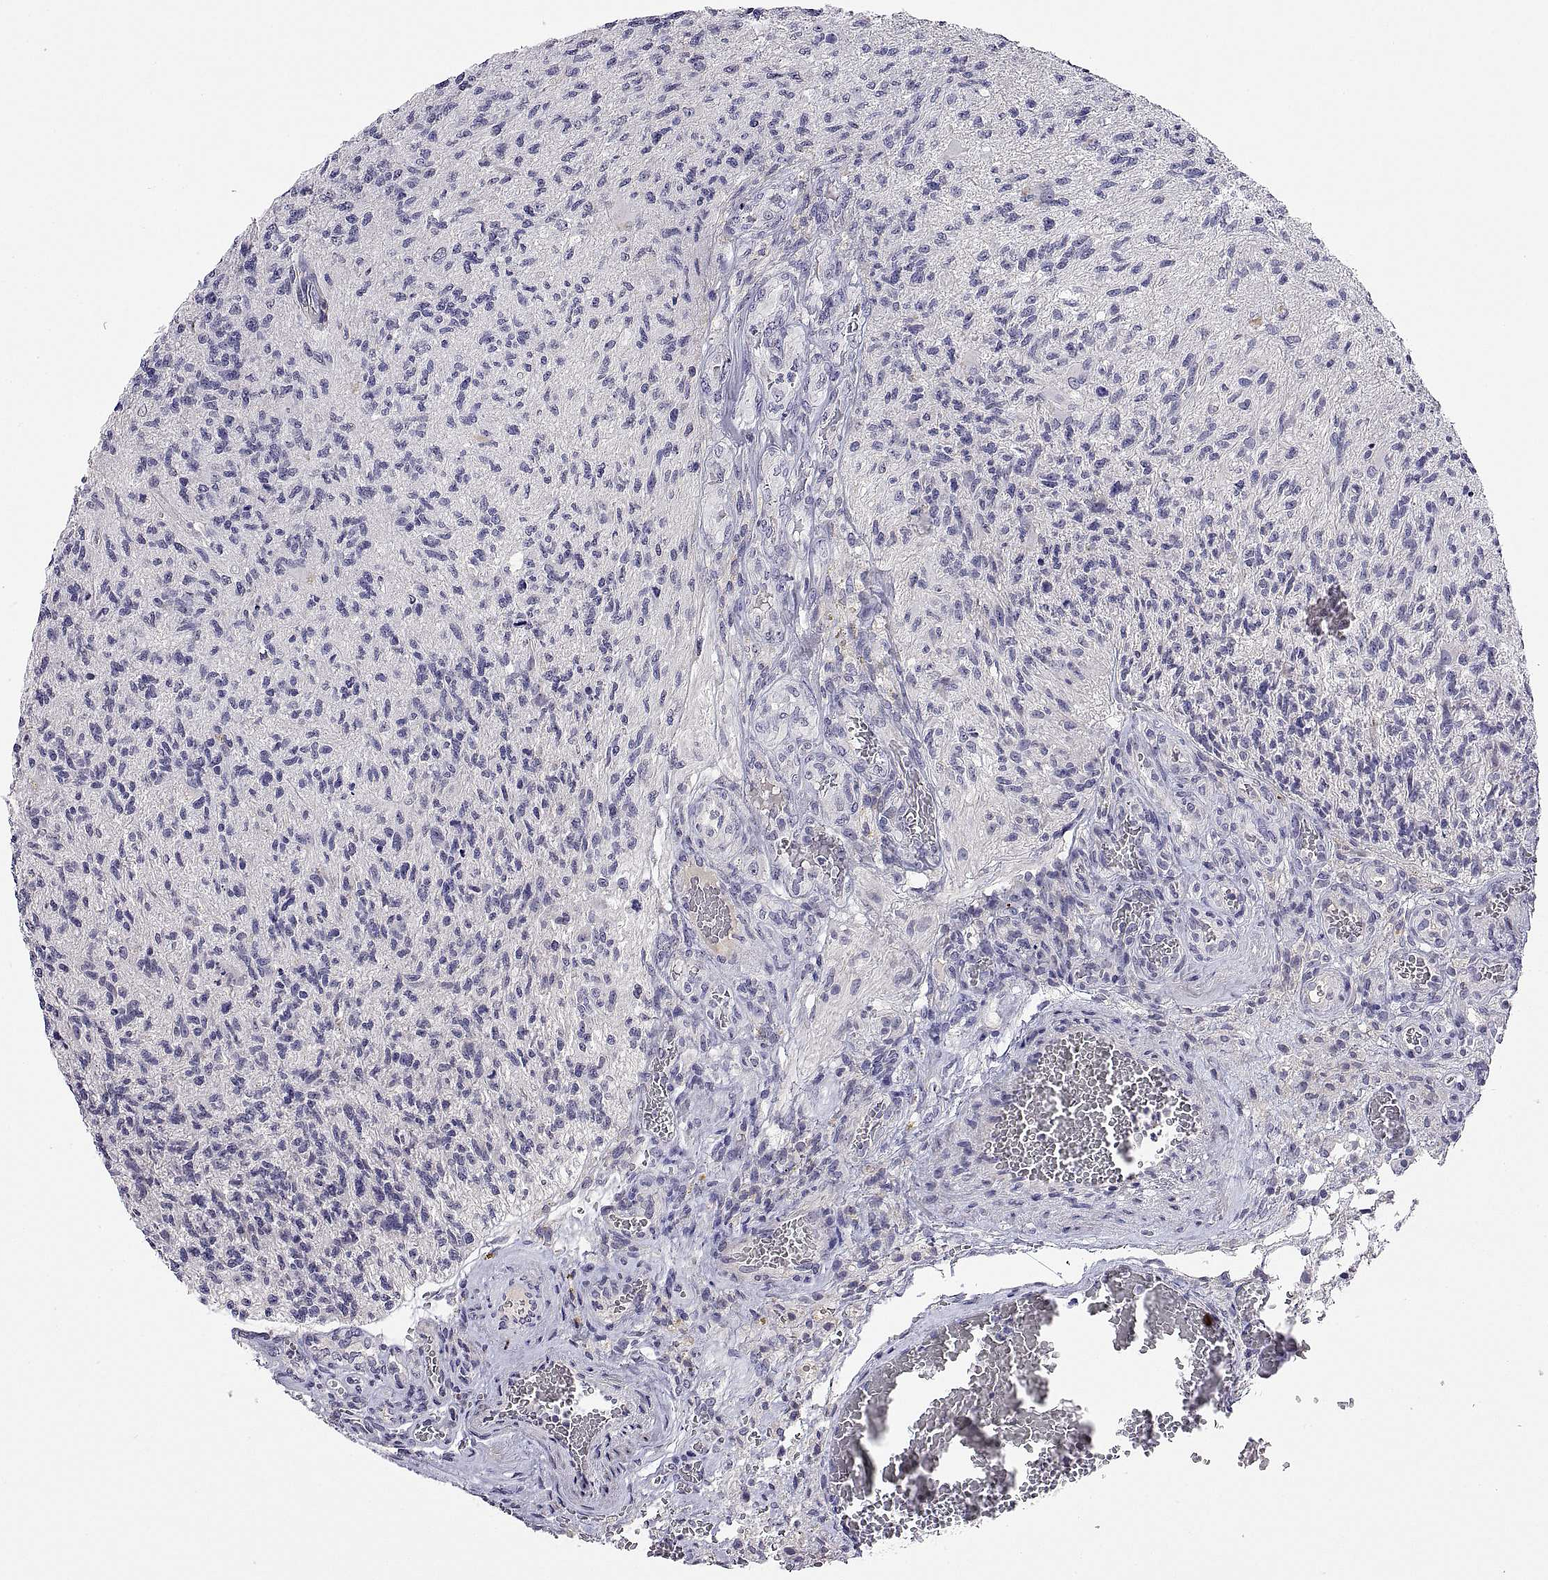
{"staining": {"intensity": "negative", "quantity": "none", "location": "none"}, "tissue": "glioma", "cell_type": "Tumor cells", "image_type": "cancer", "snomed": [{"axis": "morphology", "description": "Glioma, malignant, High grade"}, {"axis": "topography", "description": "Brain"}], "caption": "This photomicrograph is of glioma stained with immunohistochemistry to label a protein in brown with the nuclei are counter-stained blue. There is no expression in tumor cells.", "gene": "MS4A1", "patient": {"sex": "male", "age": 56}}